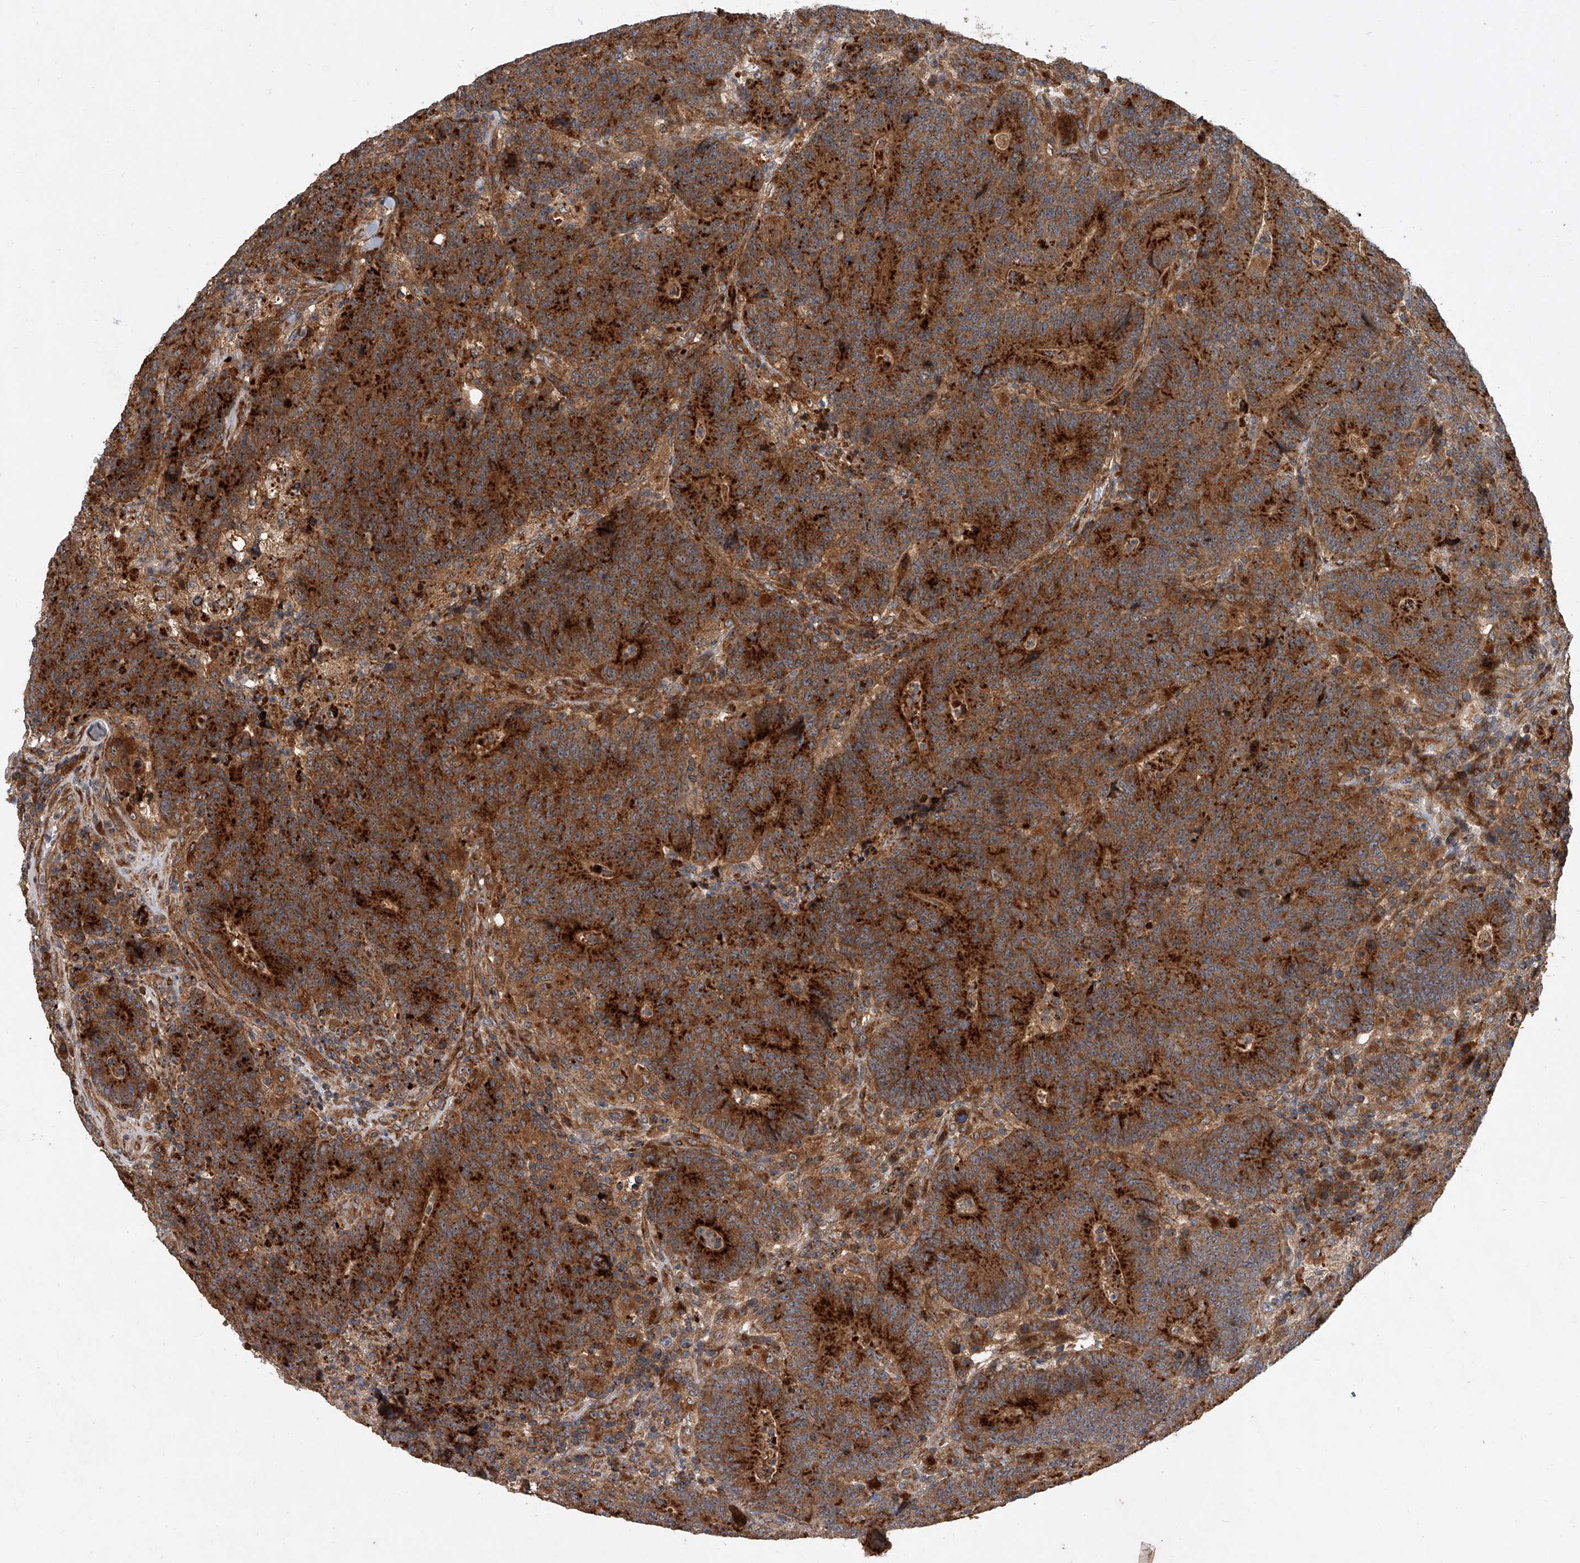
{"staining": {"intensity": "strong", "quantity": ">75%", "location": "cytoplasmic/membranous"}, "tissue": "colorectal cancer", "cell_type": "Tumor cells", "image_type": "cancer", "snomed": [{"axis": "morphology", "description": "Normal tissue, NOS"}, {"axis": "morphology", "description": "Adenocarcinoma, NOS"}, {"axis": "topography", "description": "Colon"}], "caption": "Colorectal cancer (adenocarcinoma) stained with immunohistochemistry (IHC) shows strong cytoplasmic/membranous expression in approximately >75% of tumor cells.", "gene": "USP47", "patient": {"sex": "female", "age": 75}}